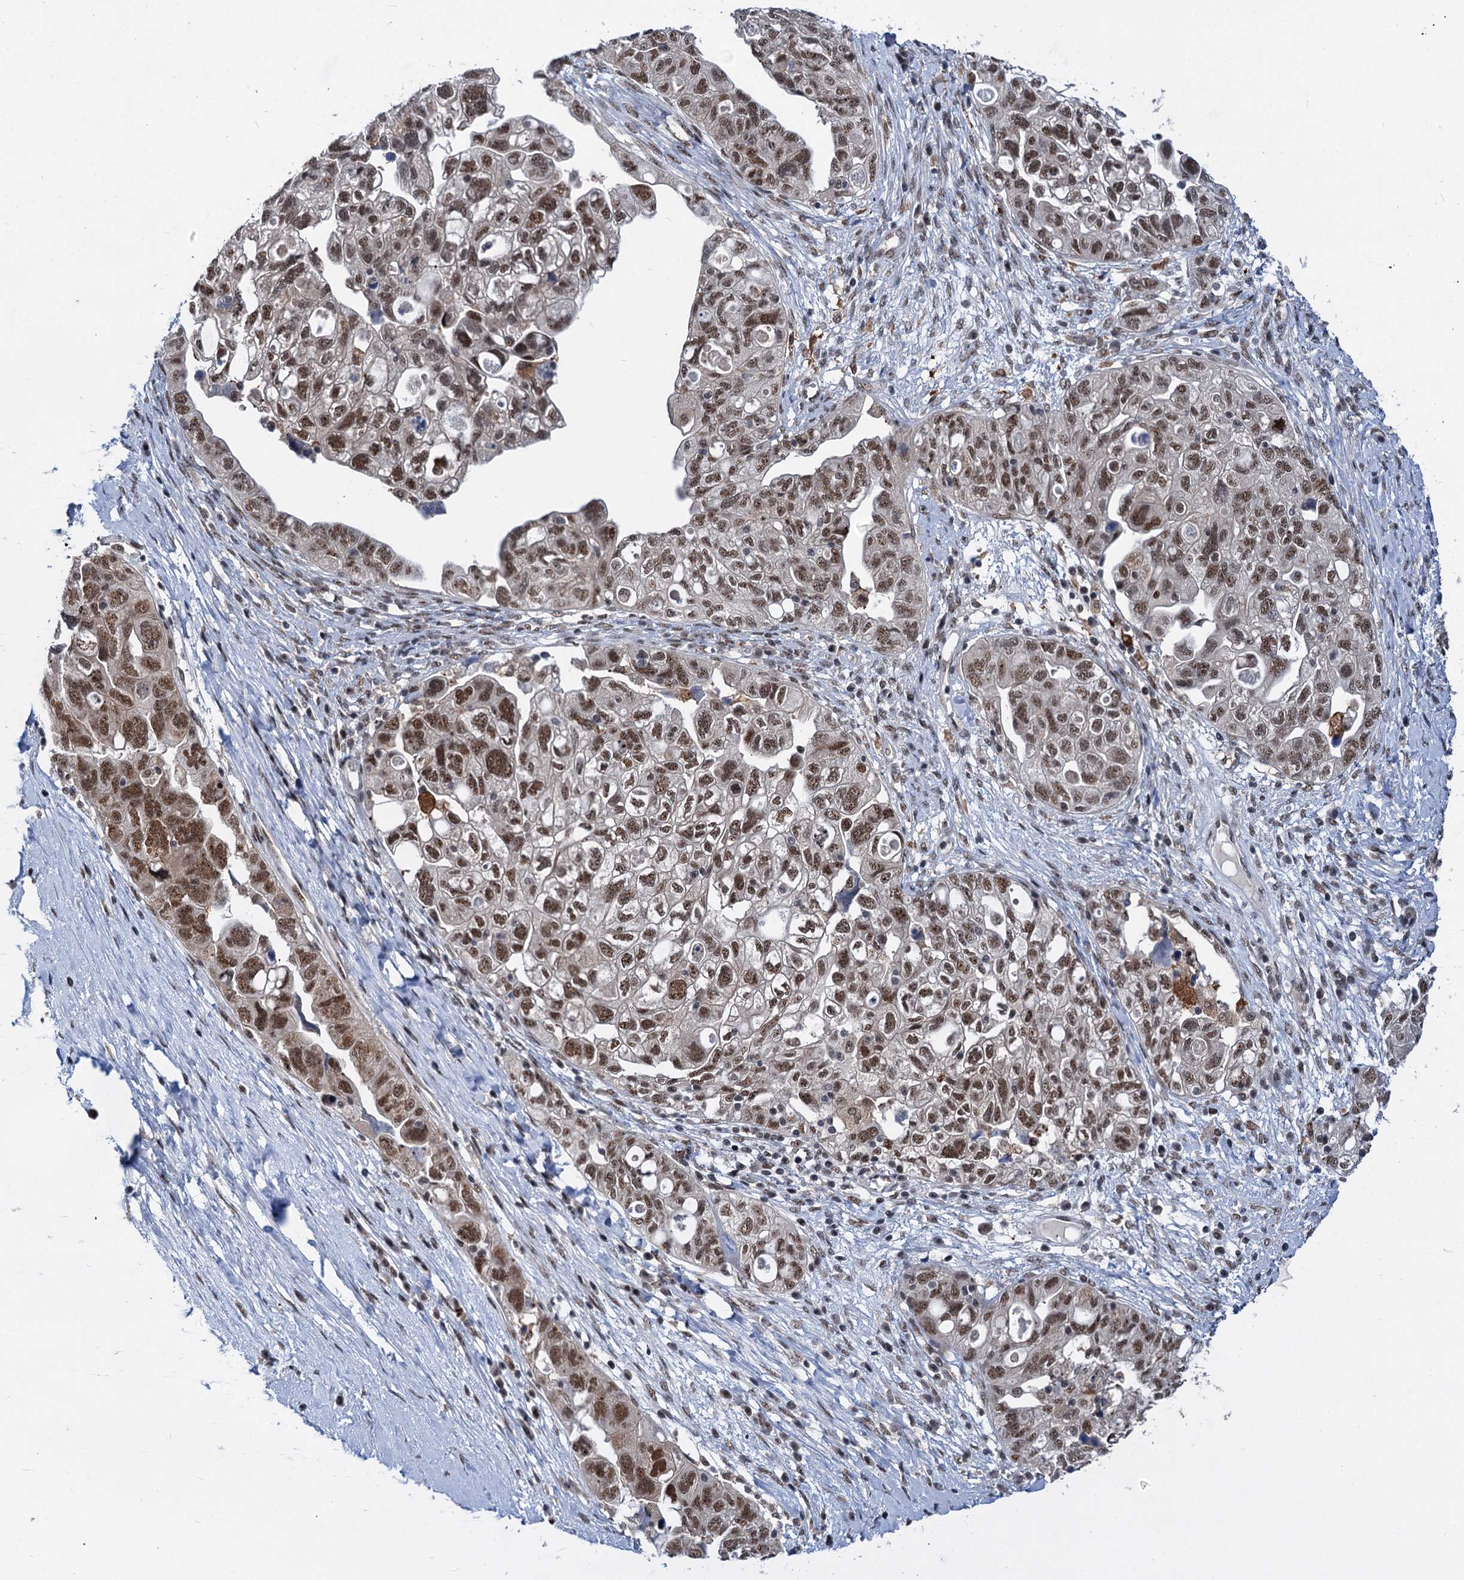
{"staining": {"intensity": "moderate", "quantity": ">75%", "location": "nuclear"}, "tissue": "ovarian cancer", "cell_type": "Tumor cells", "image_type": "cancer", "snomed": [{"axis": "morphology", "description": "Carcinoma, NOS"}, {"axis": "morphology", "description": "Cystadenocarcinoma, serous, NOS"}, {"axis": "topography", "description": "Ovary"}], "caption": "A brown stain shows moderate nuclear staining of a protein in ovarian cancer (carcinoma) tumor cells.", "gene": "PHF8", "patient": {"sex": "female", "age": 69}}